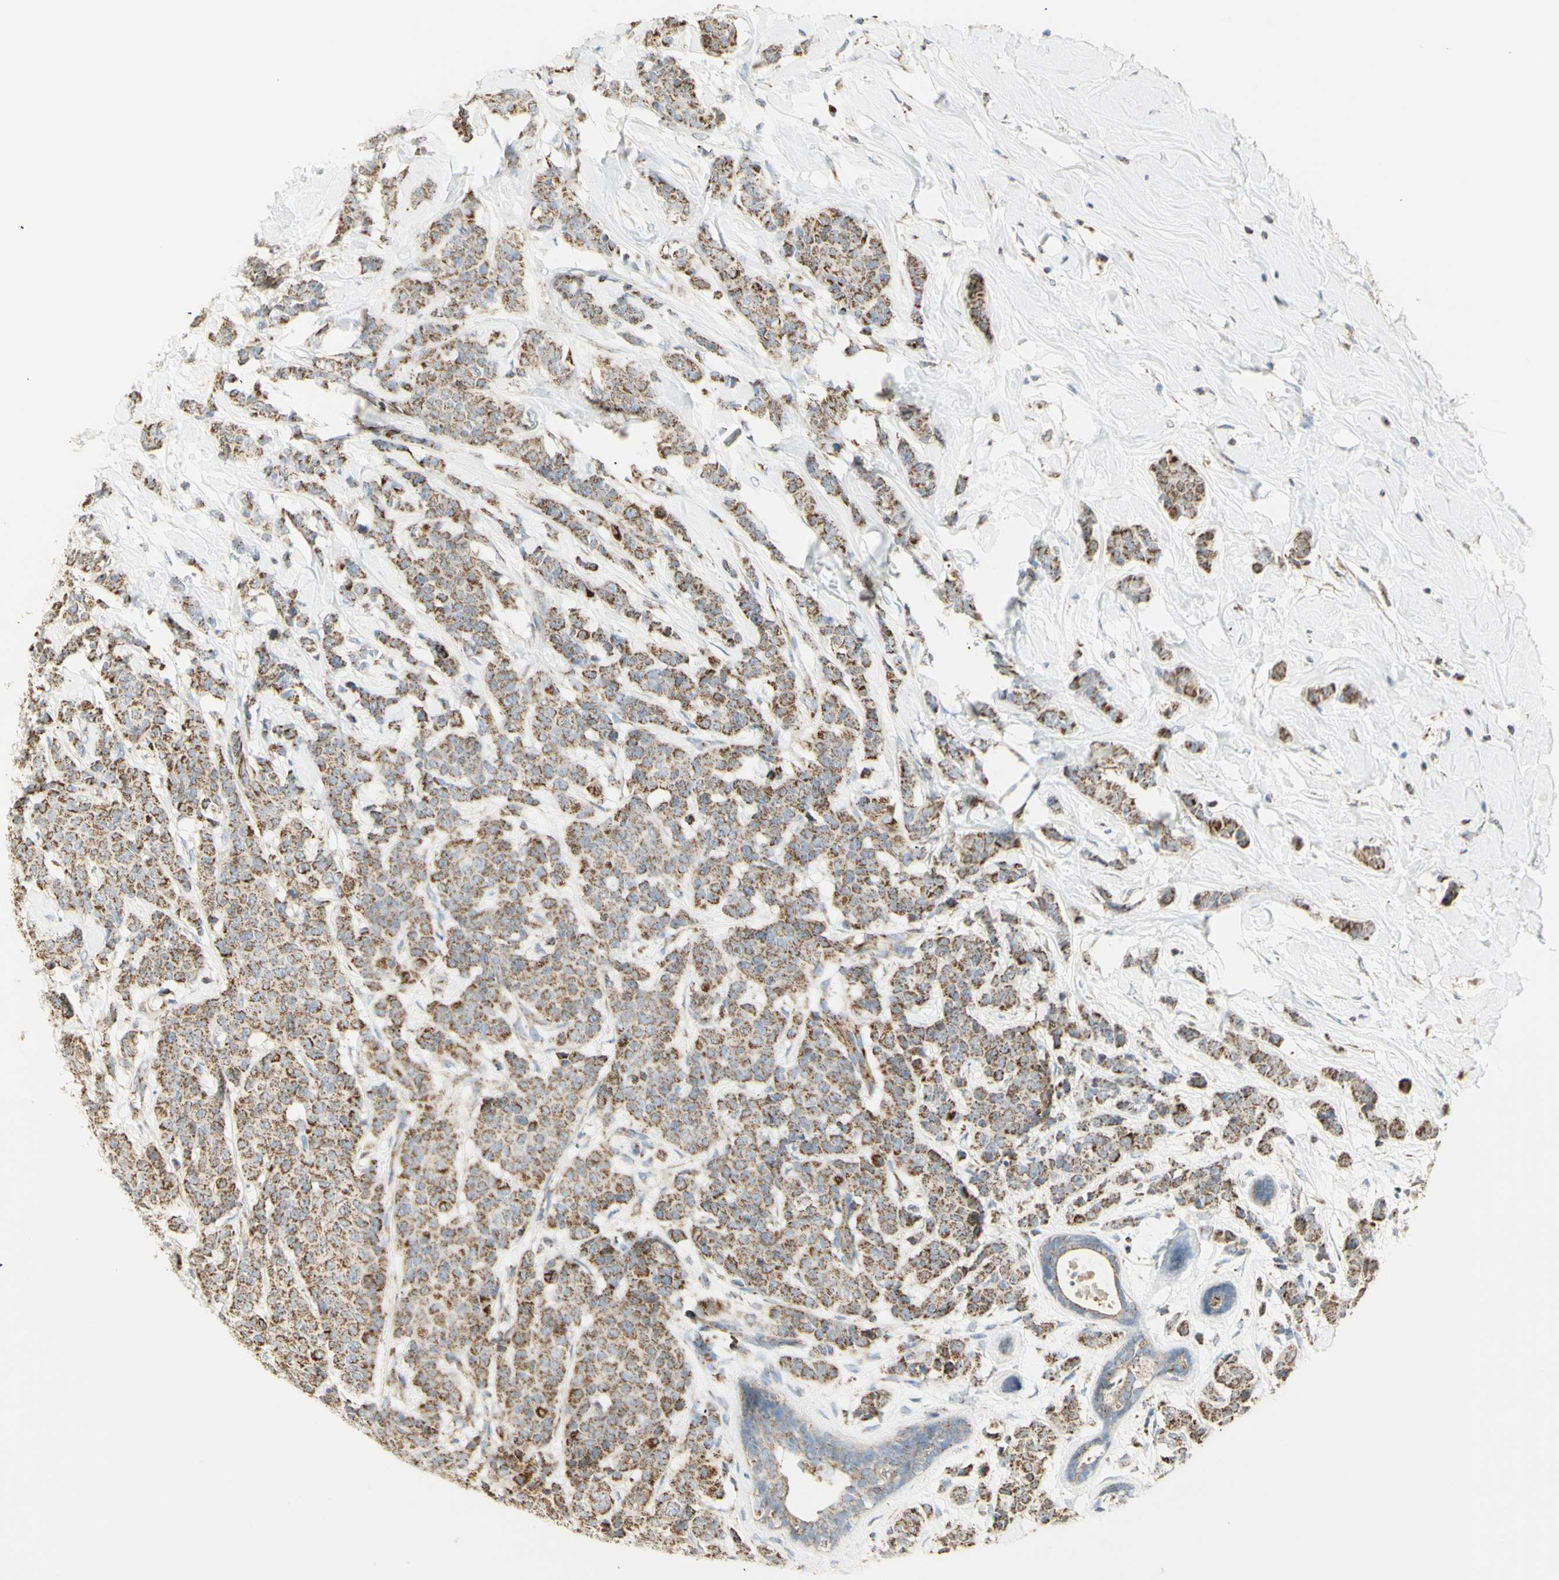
{"staining": {"intensity": "moderate", "quantity": ">75%", "location": "cytoplasmic/membranous"}, "tissue": "breast cancer", "cell_type": "Tumor cells", "image_type": "cancer", "snomed": [{"axis": "morphology", "description": "Normal tissue, NOS"}, {"axis": "morphology", "description": "Duct carcinoma"}, {"axis": "topography", "description": "Breast"}], "caption": "A photomicrograph of invasive ductal carcinoma (breast) stained for a protein reveals moderate cytoplasmic/membranous brown staining in tumor cells.", "gene": "LETM1", "patient": {"sex": "female", "age": 40}}